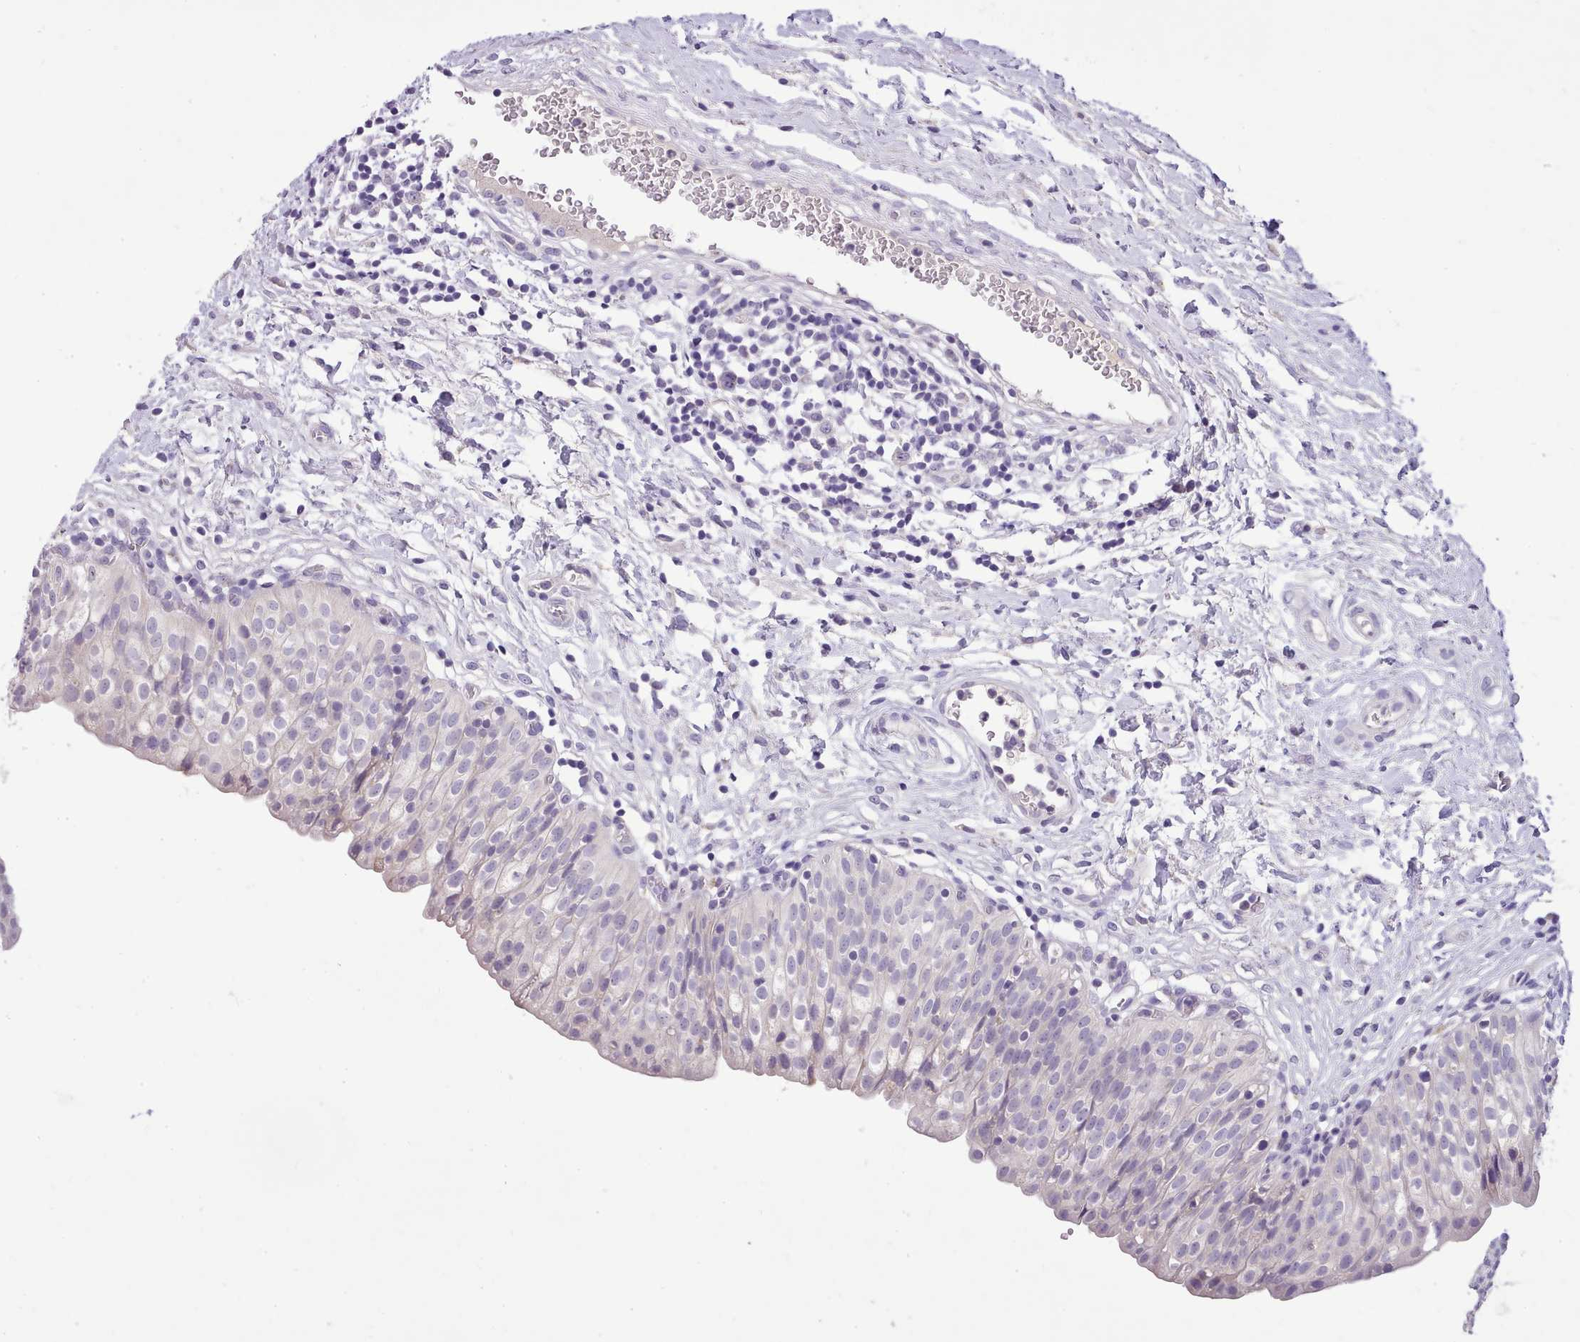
{"staining": {"intensity": "negative", "quantity": "none", "location": "none"}, "tissue": "urinary bladder", "cell_type": "Urothelial cells", "image_type": "normal", "snomed": [{"axis": "morphology", "description": "Normal tissue, NOS"}, {"axis": "topography", "description": "Urinary bladder"}], "caption": "This is a histopathology image of immunohistochemistry (IHC) staining of normal urinary bladder, which shows no expression in urothelial cells. (Stains: DAB (3,3'-diaminobenzidine) immunohistochemistry with hematoxylin counter stain, Microscopy: brightfield microscopy at high magnification).", "gene": "FAM83E", "patient": {"sex": "male", "age": 55}}